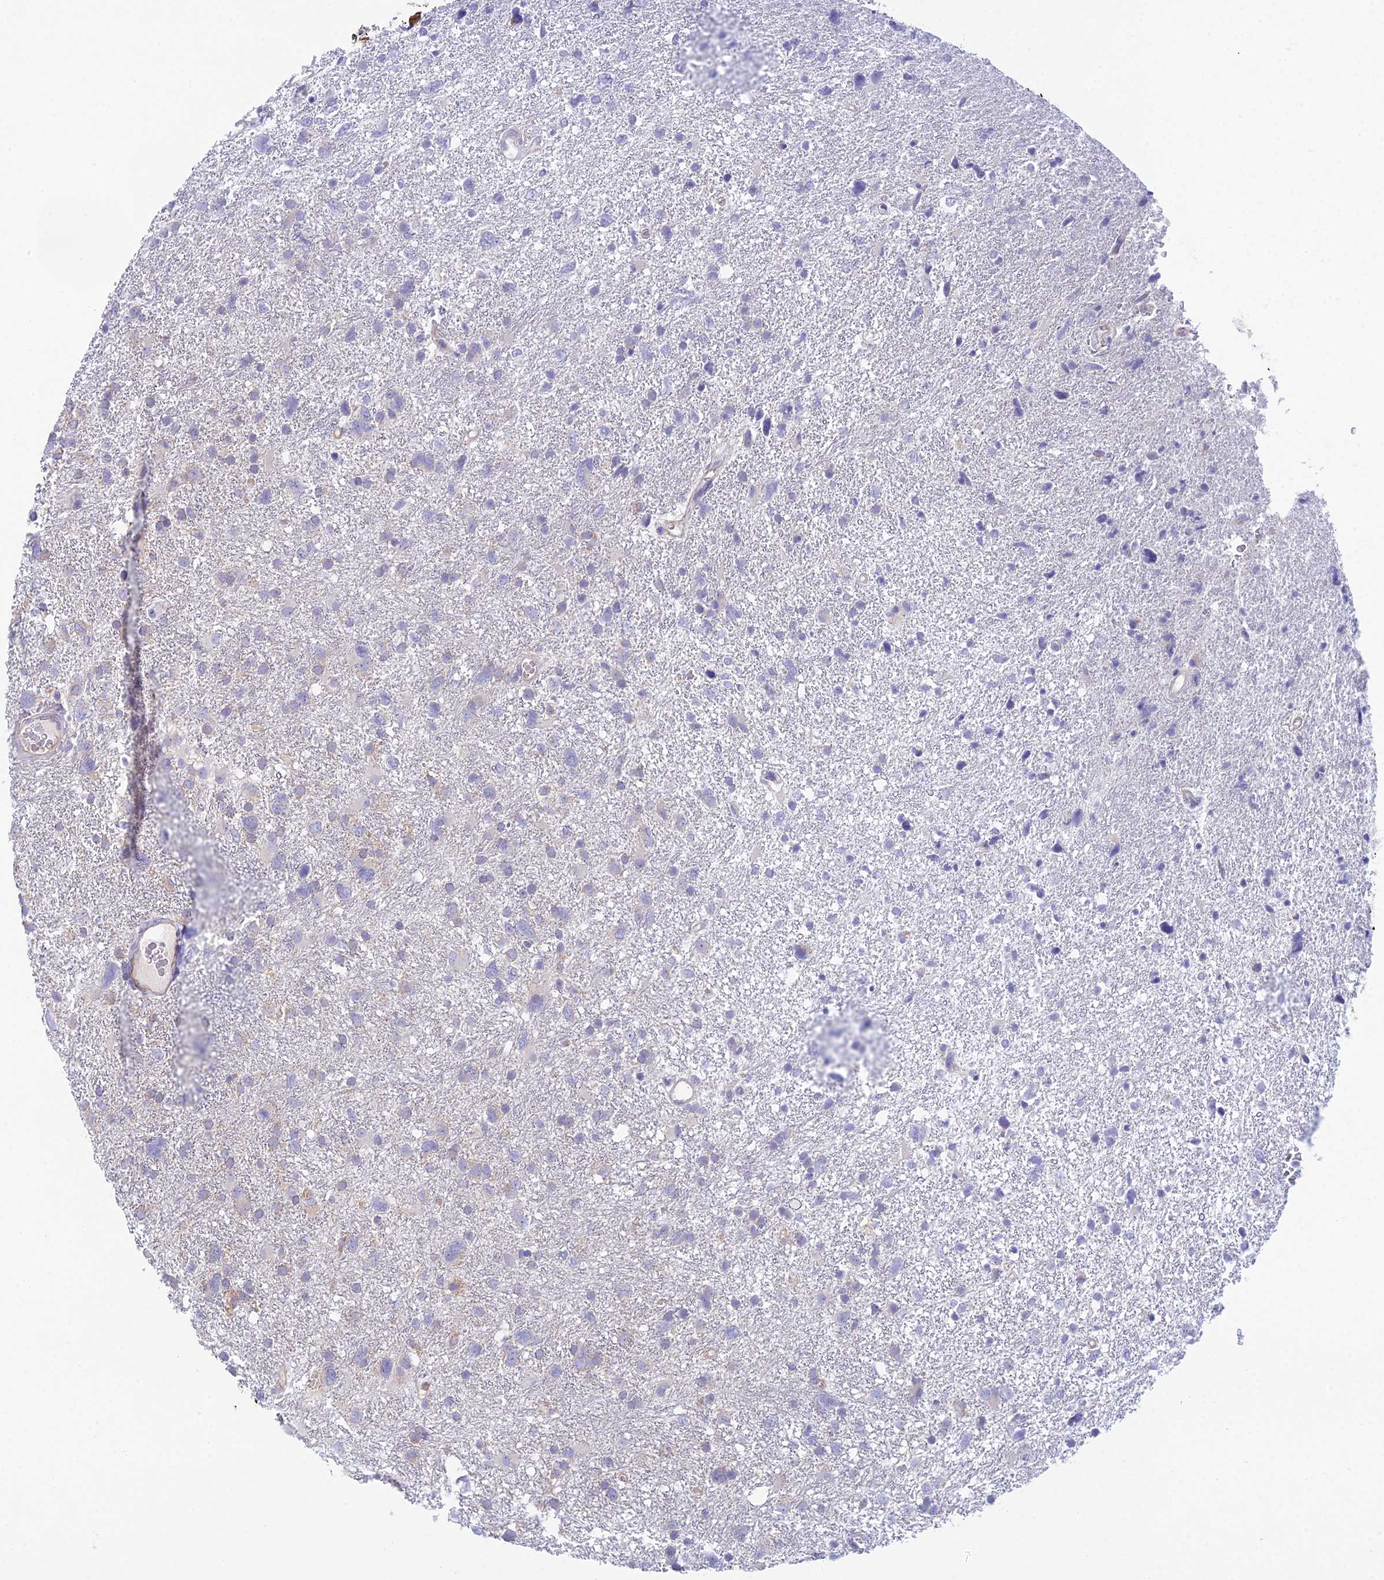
{"staining": {"intensity": "negative", "quantity": "none", "location": "none"}, "tissue": "glioma", "cell_type": "Tumor cells", "image_type": "cancer", "snomed": [{"axis": "morphology", "description": "Glioma, malignant, High grade"}, {"axis": "topography", "description": "Brain"}], "caption": "High power microscopy photomicrograph of an immunohistochemistry photomicrograph of malignant high-grade glioma, revealing no significant positivity in tumor cells.", "gene": "ZNF564", "patient": {"sex": "male", "age": 61}}